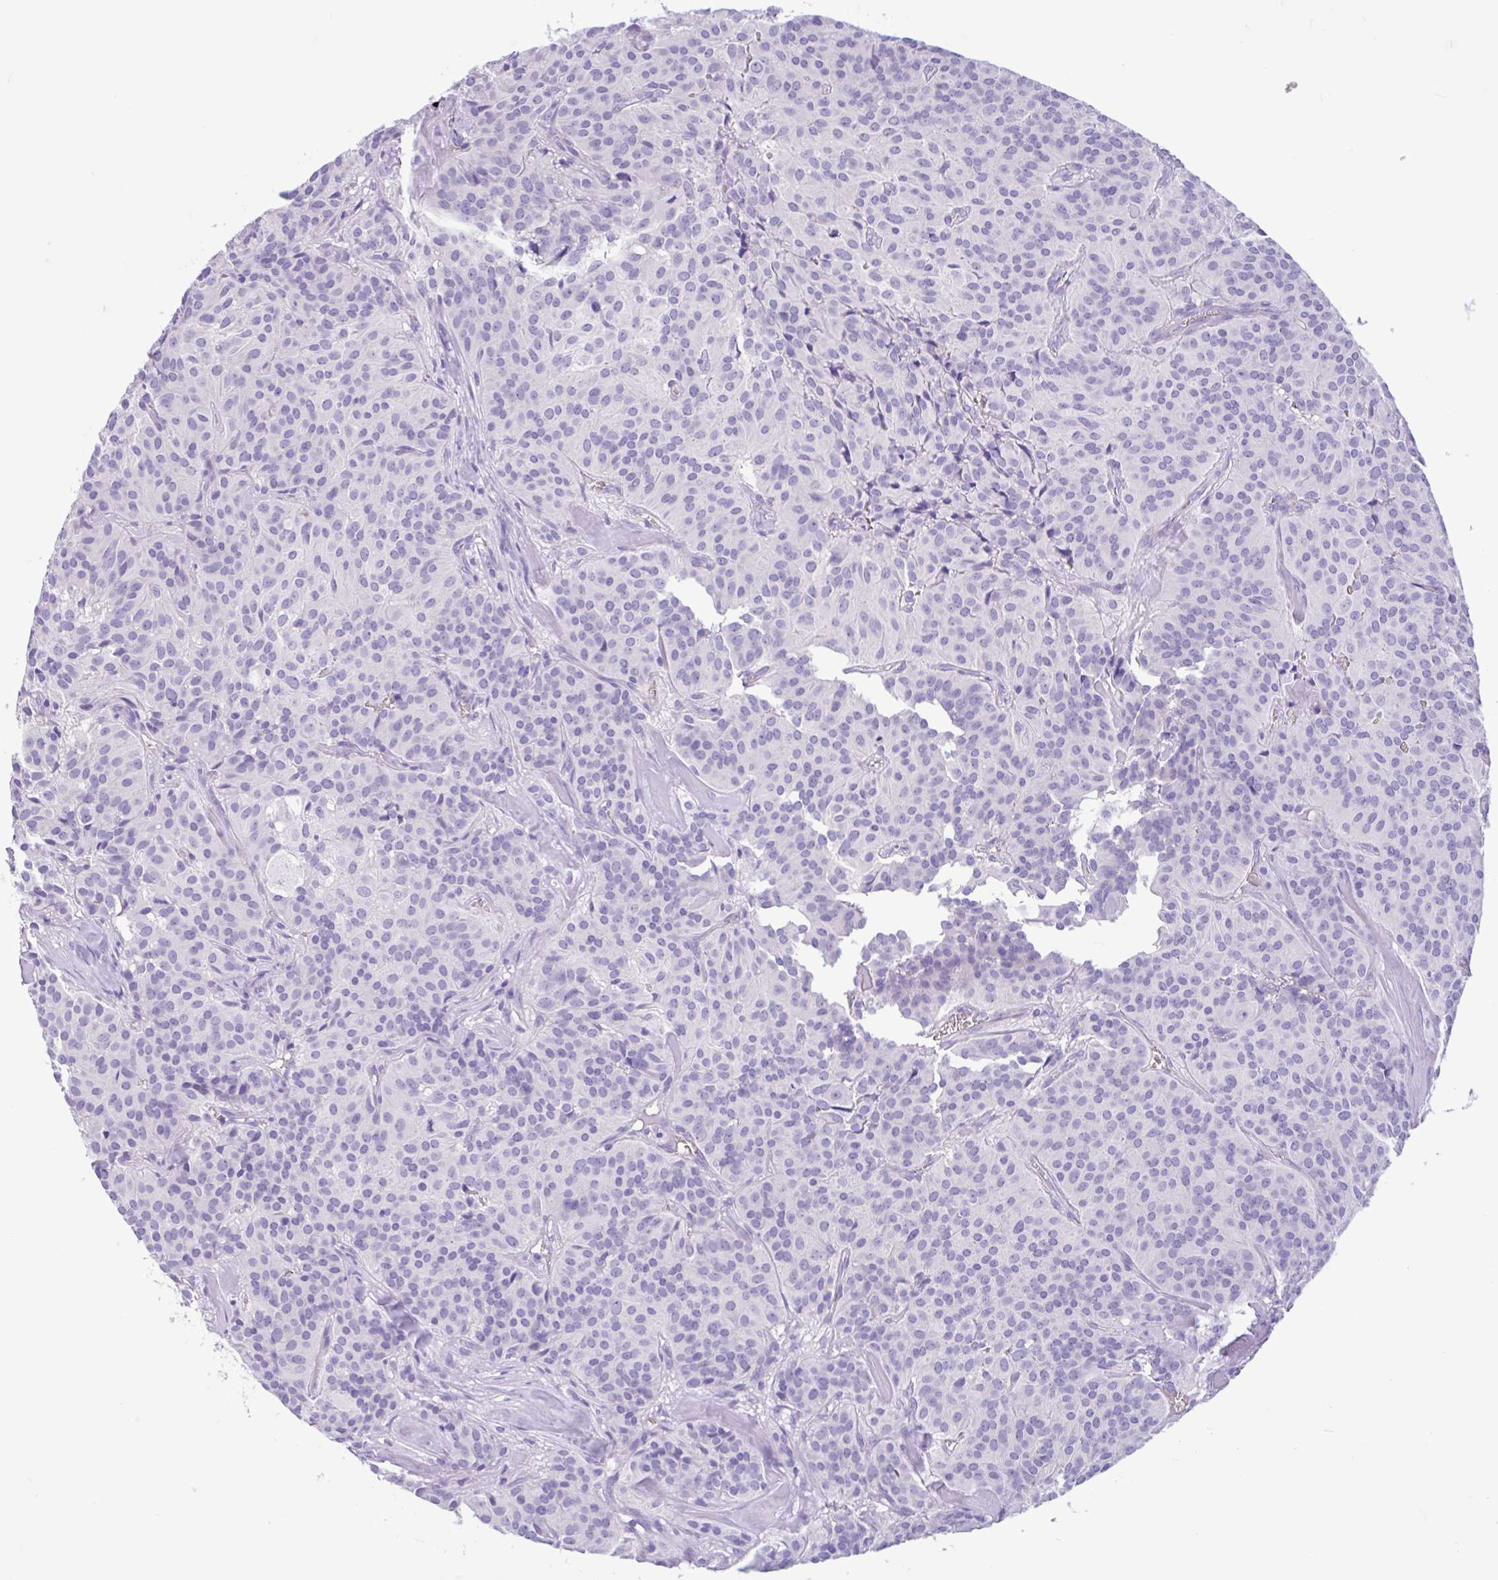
{"staining": {"intensity": "negative", "quantity": "none", "location": "none"}, "tissue": "glioma", "cell_type": "Tumor cells", "image_type": "cancer", "snomed": [{"axis": "morphology", "description": "Glioma, malignant, Low grade"}, {"axis": "topography", "description": "Brain"}], "caption": "Tumor cells show no significant staining in glioma.", "gene": "TMEM79", "patient": {"sex": "male", "age": 42}}